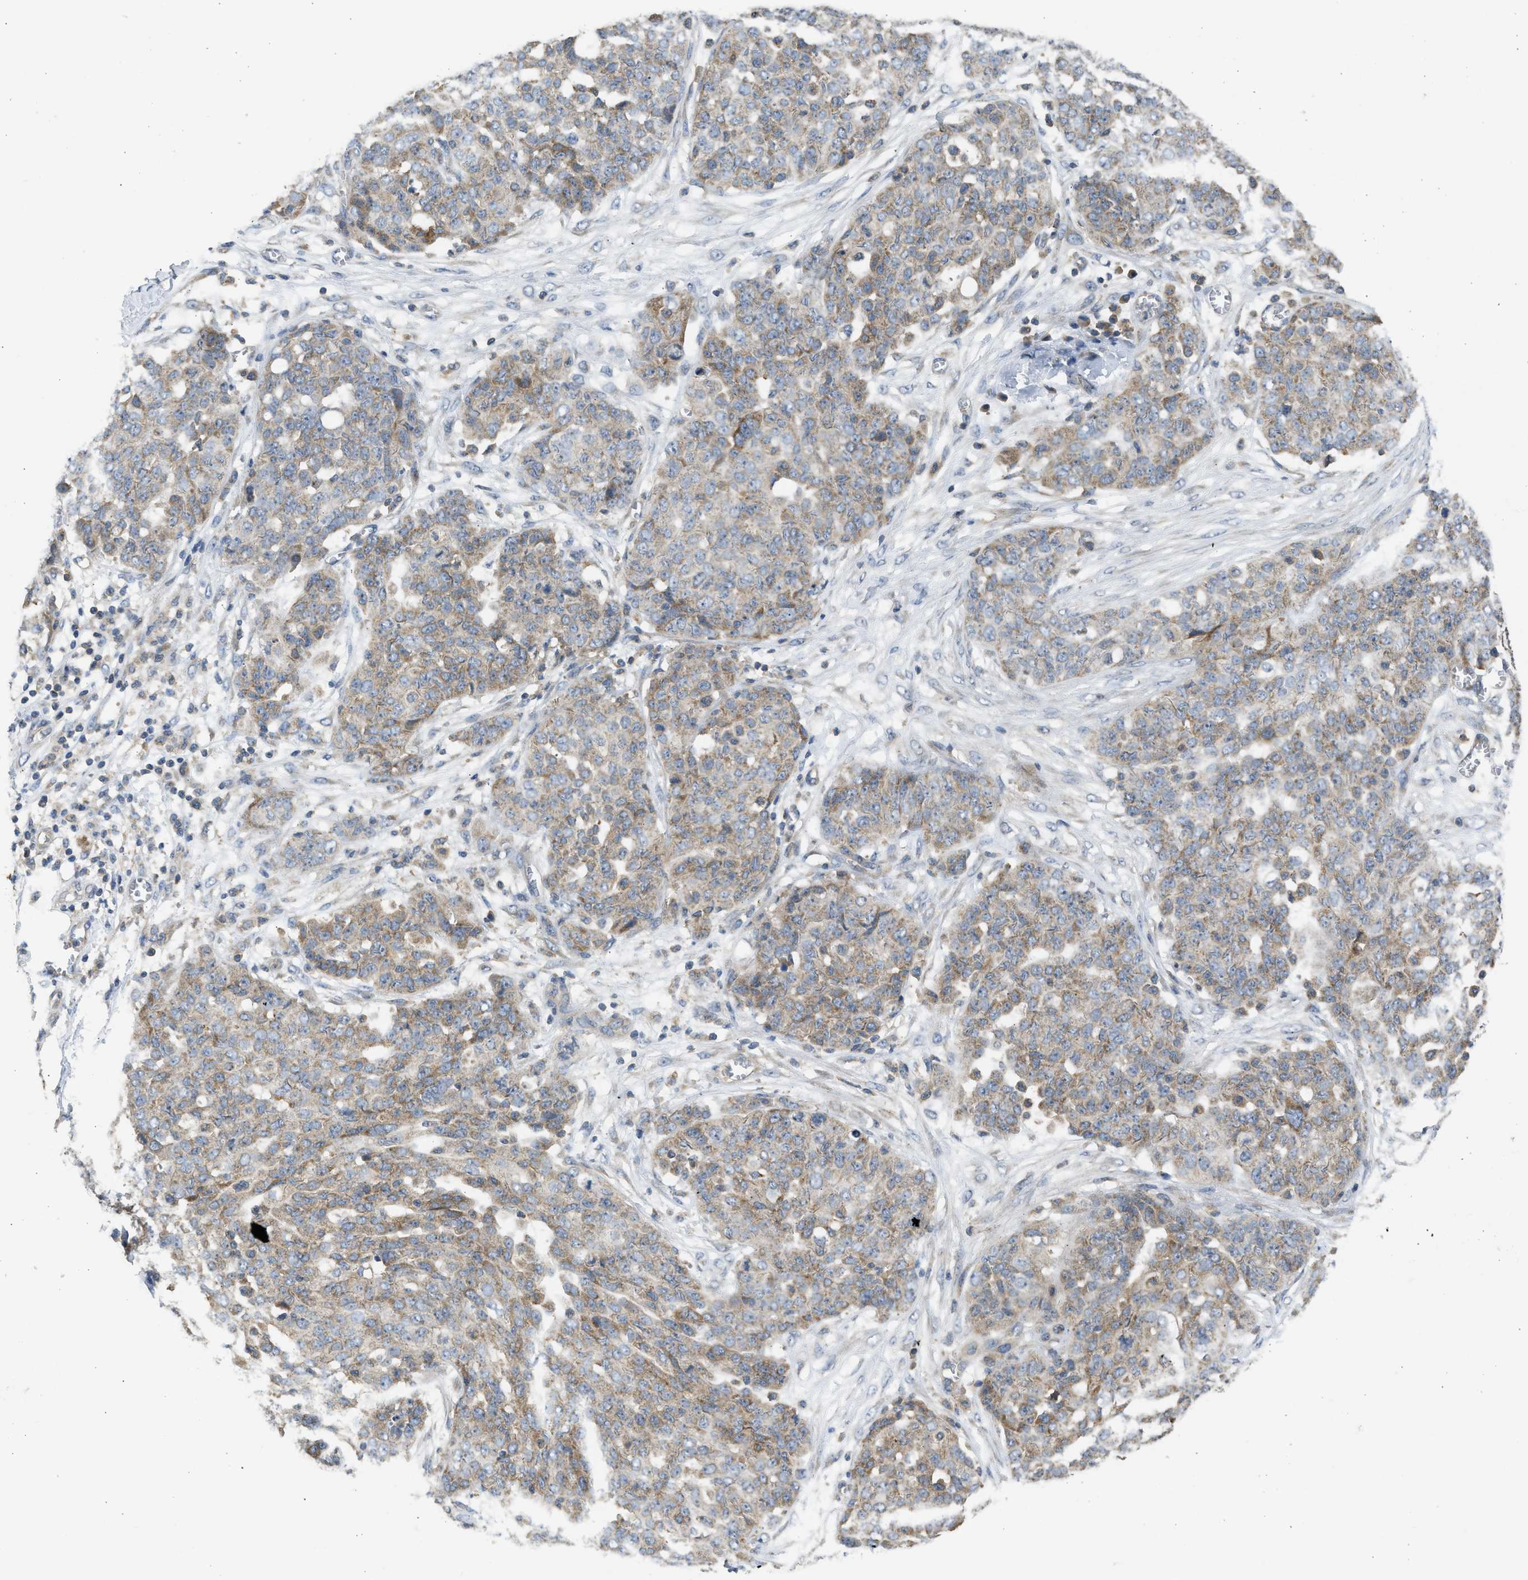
{"staining": {"intensity": "moderate", "quantity": "25%-75%", "location": "cytoplasmic/membranous"}, "tissue": "ovarian cancer", "cell_type": "Tumor cells", "image_type": "cancer", "snomed": [{"axis": "morphology", "description": "Cystadenocarcinoma, serous, NOS"}, {"axis": "topography", "description": "Soft tissue"}, {"axis": "topography", "description": "Ovary"}], "caption": "This image demonstrates immunohistochemistry (IHC) staining of human ovarian serous cystadenocarcinoma, with medium moderate cytoplasmic/membranous expression in about 25%-75% of tumor cells.", "gene": "CYP1A1", "patient": {"sex": "female", "age": 57}}